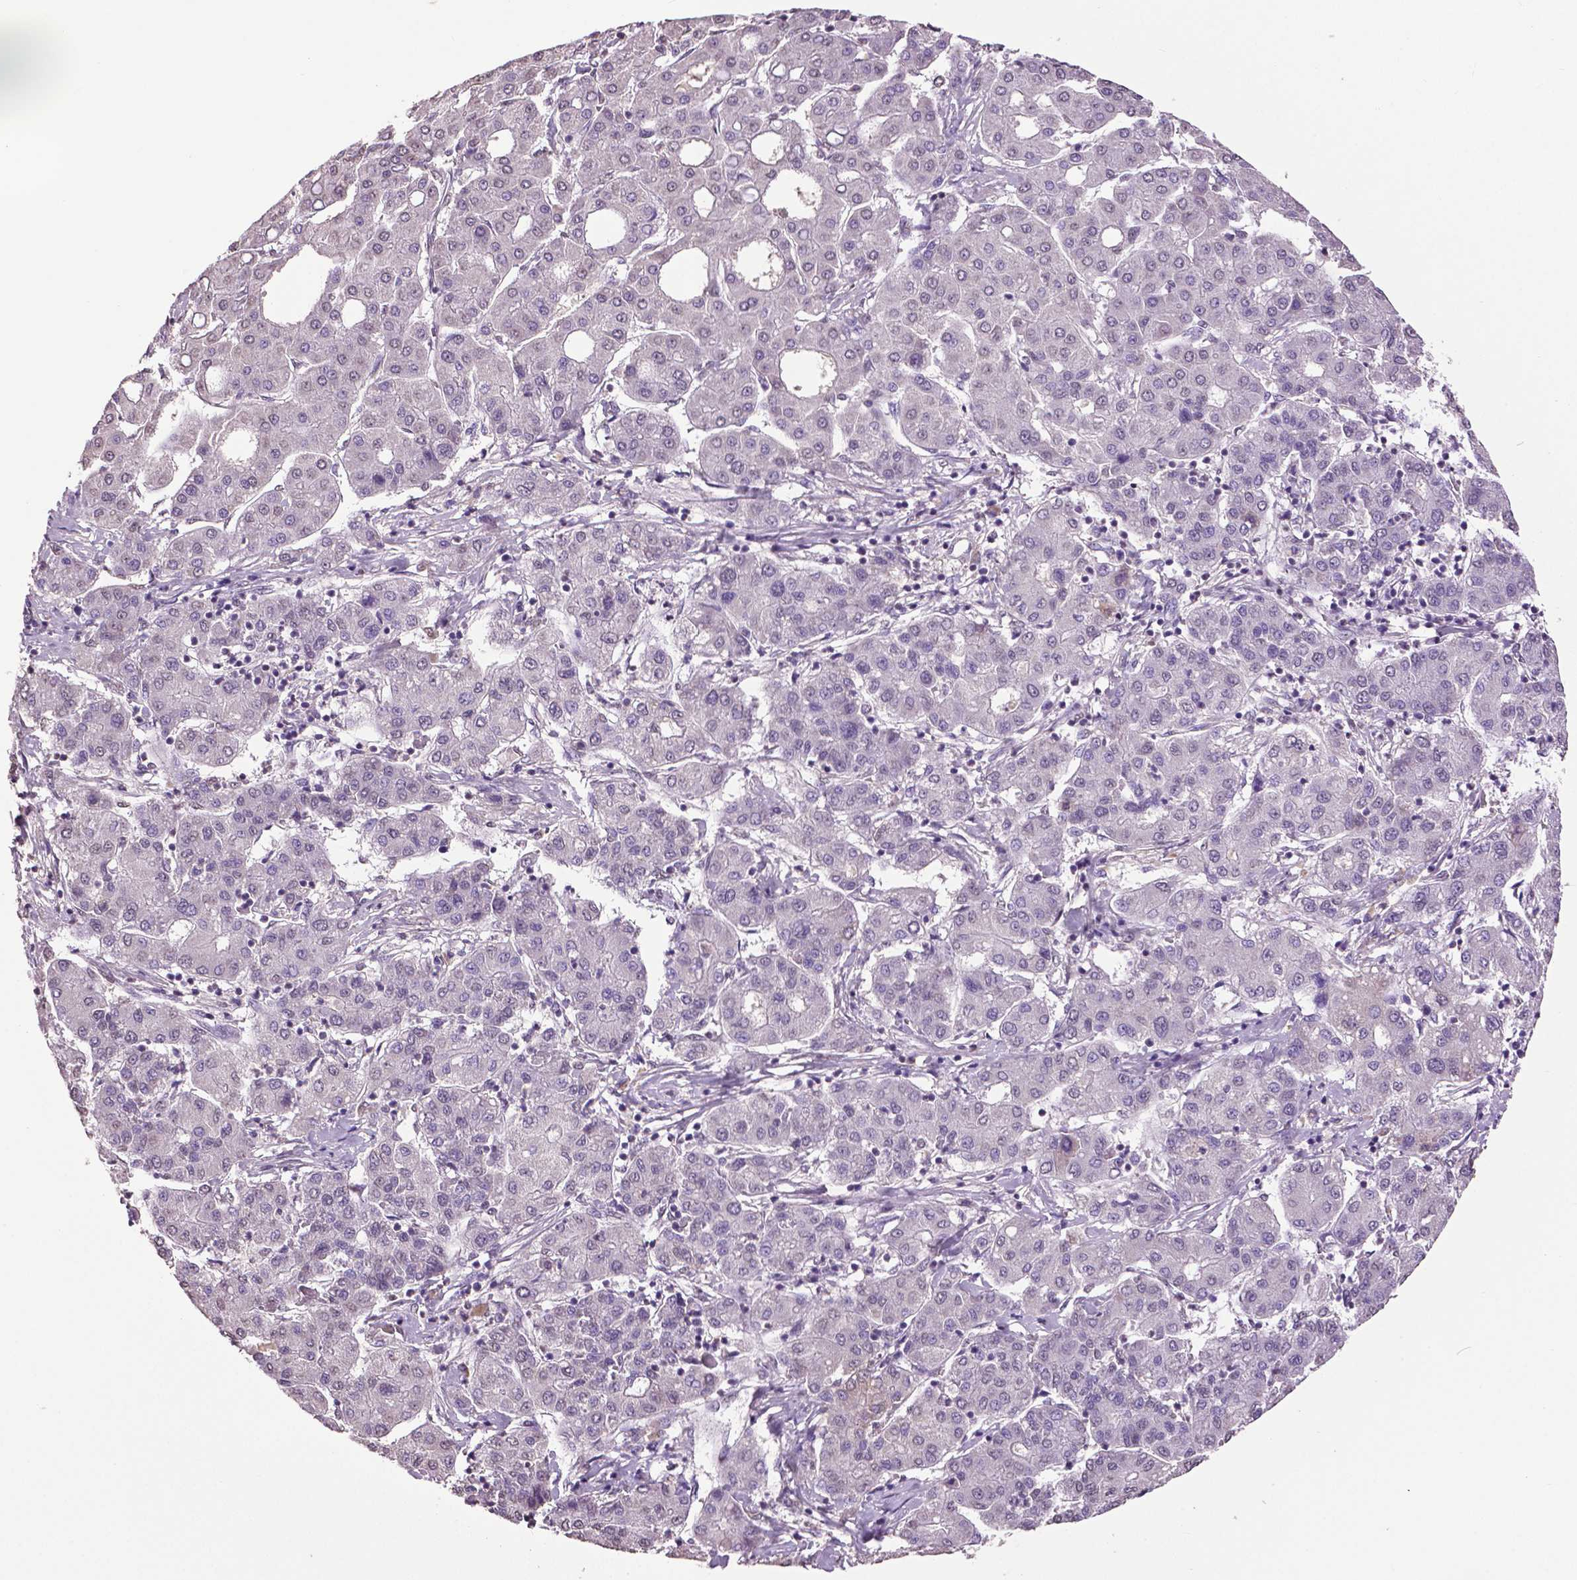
{"staining": {"intensity": "negative", "quantity": "none", "location": "none"}, "tissue": "liver cancer", "cell_type": "Tumor cells", "image_type": "cancer", "snomed": [{"axis": "morphology", "description": "Carcinoma, Hepatocellular, NOS"}, {"axis": "topography", "description": "Liver"}], "caption": "This micrograph is of liver cancer (hepatocellular carcinoma) stained with immunohistochemistry to label a protein in brown with the nuclei are counter-stained blue. There is no positivity in tumor cells.", "gene": "RUNX3", "patient": {"sex": "male", "age": 65}}